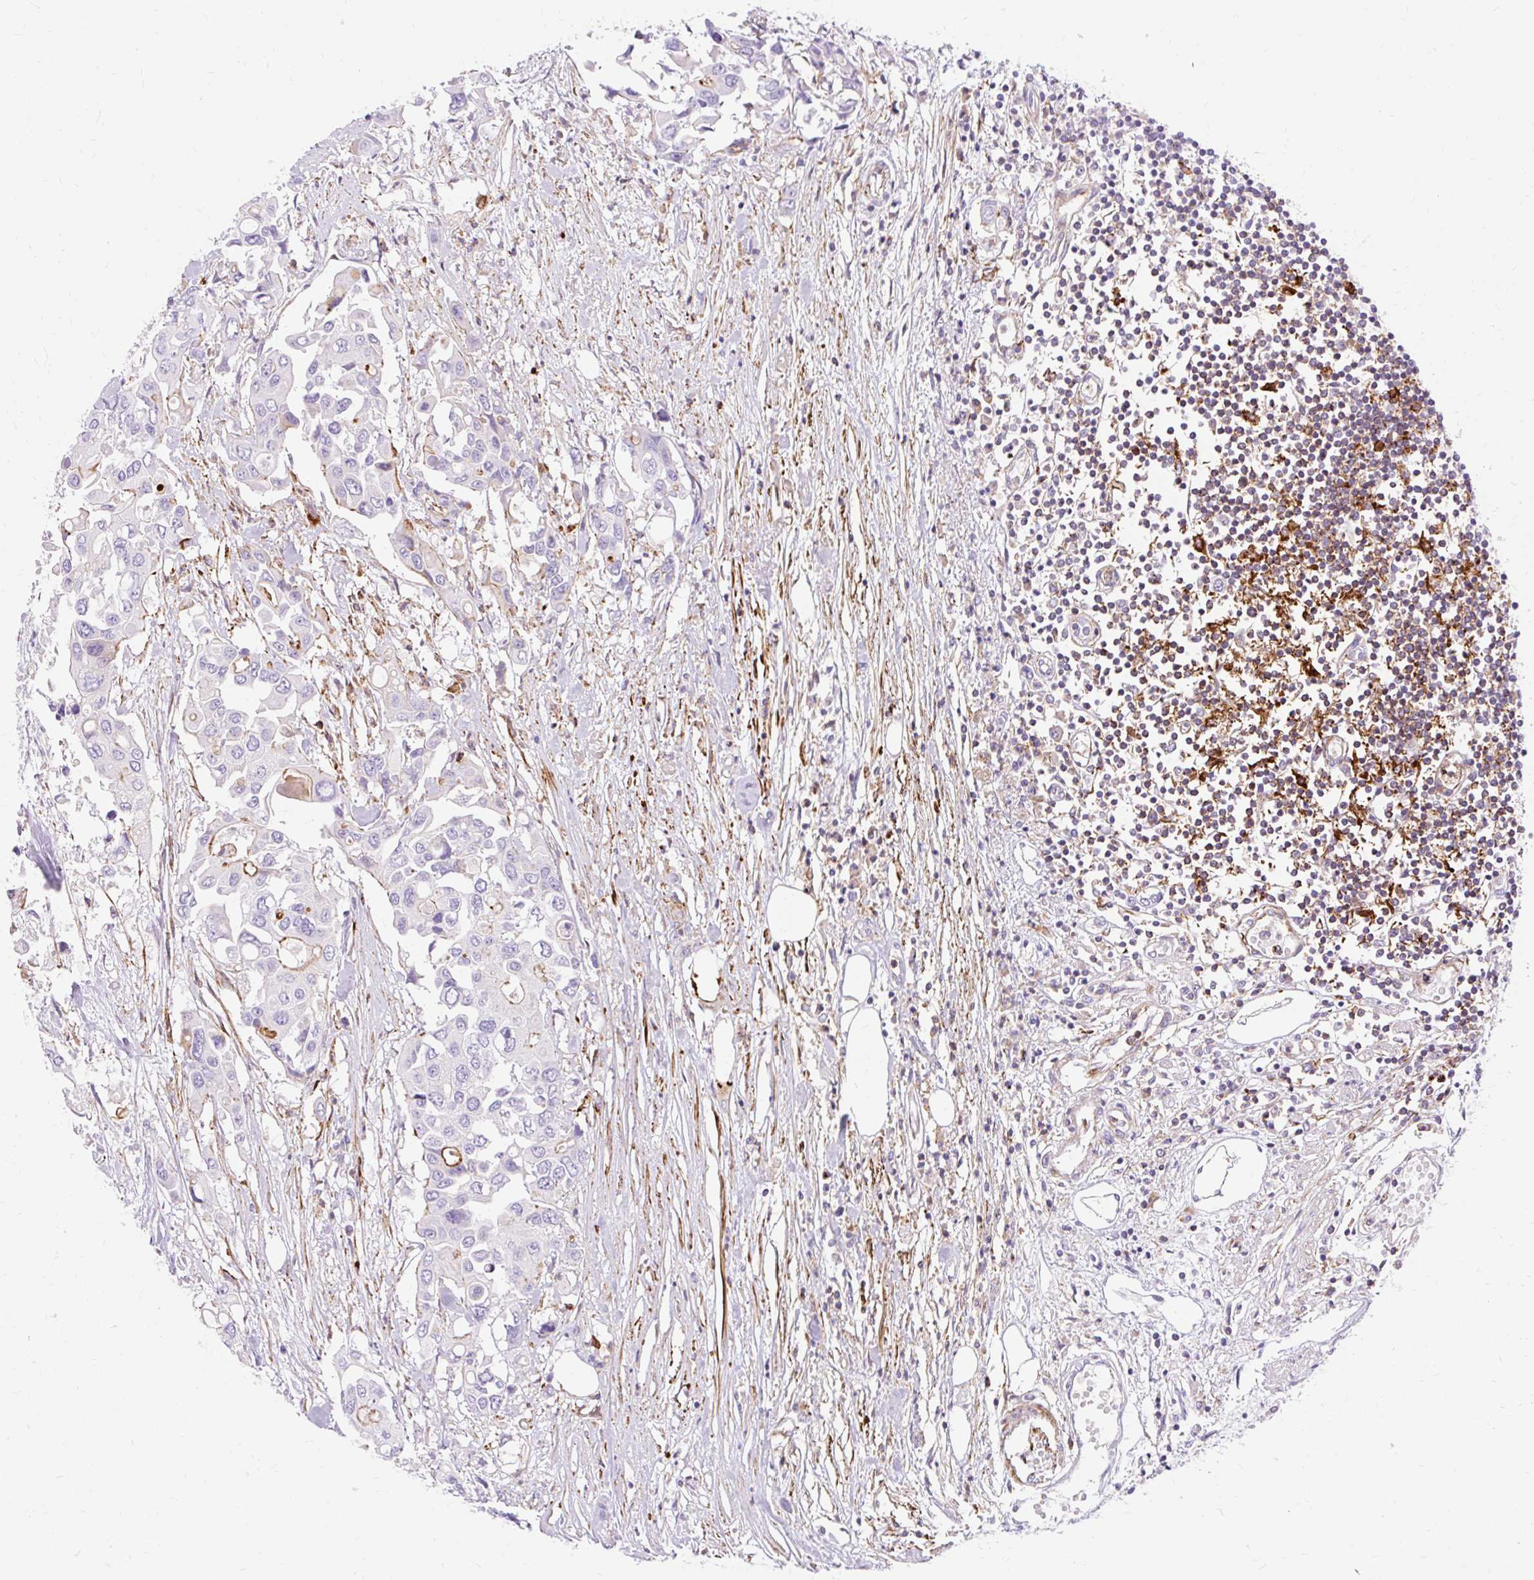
{"staining": {"intensity": "moderate", "quantity": "<25%", "location": "cytoplasmic/membranous"}, "tissue": "colorectal cancer", "cell_type": "Tumor cells", "image_type": "cancer", "snomed": [{"axis": "morphology", "description": "Adenocarcinoma, NOS"}, {"axis": "topography", "description": "Colon"}], "caption": "Immunohistochemistry (IHC) micrograph of human colorectal cancer stained for a protein (brown), which exhibits low levels of moderate cytoplasmic/membranous expression in approximately <25% of tumor cells.", "gene": "CORO7-PAM16", "patient": {"sex": "male", "age": 77}}